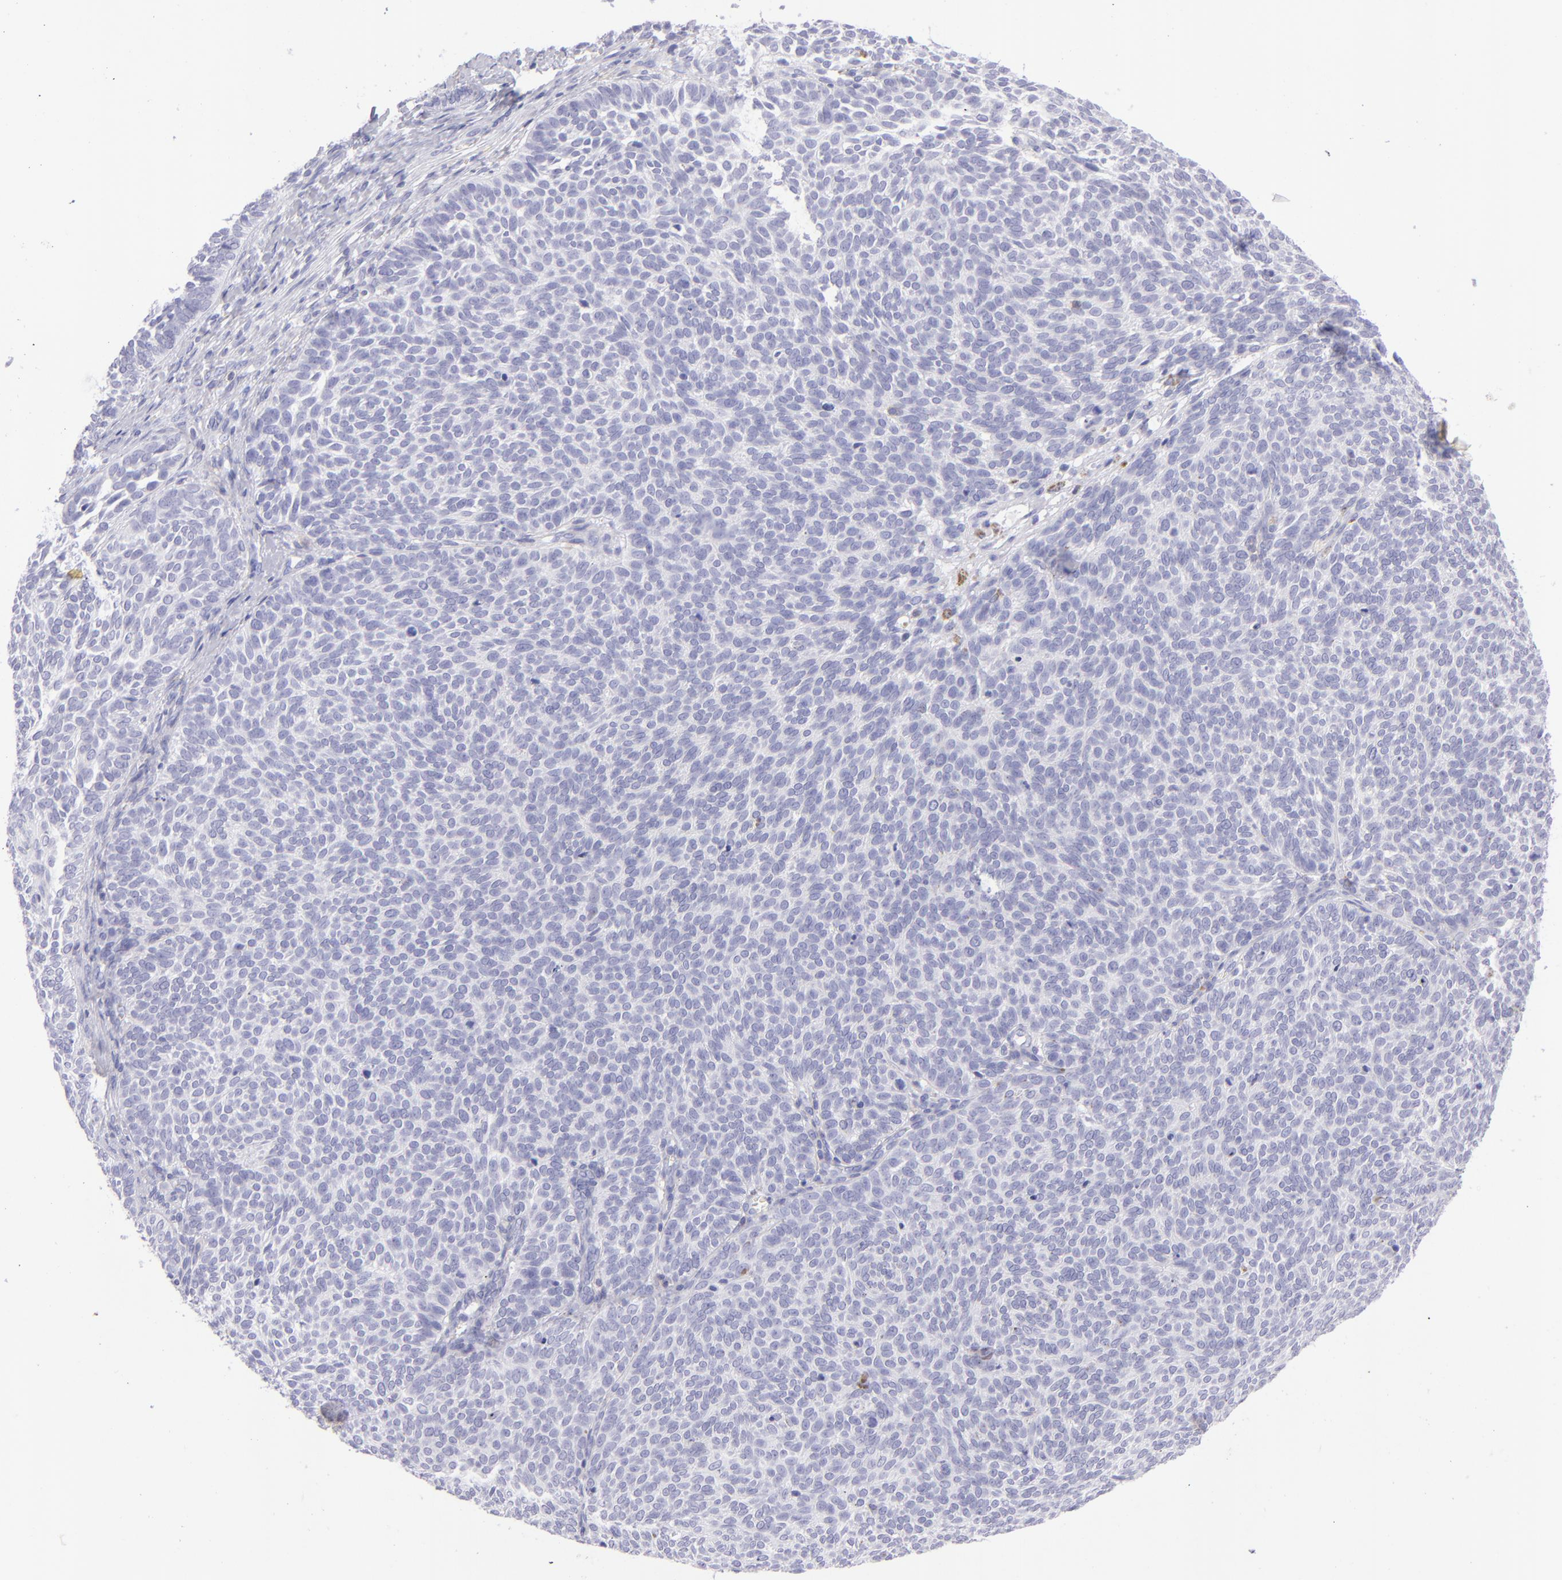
{"staining": {"intensity": "negative", "quantity": "none", "location": "none"}, "tissue": "skin cancer", "cell_type": "Tumor cells", "image_type": "cancer", "snomed": [{"axis": "morphology", "description": "Basal cell carcinoma"}, {"axis": "topography", "description": "Skin"}], "caption": "Skin cancer was stained to show a protein in brown. There is no significant staining in tumor cells. (Immunohistochemistry, brightfield microscopy, high magnification).", "gene": "CD69", "patient": {"sex": "male", "age": 63}}